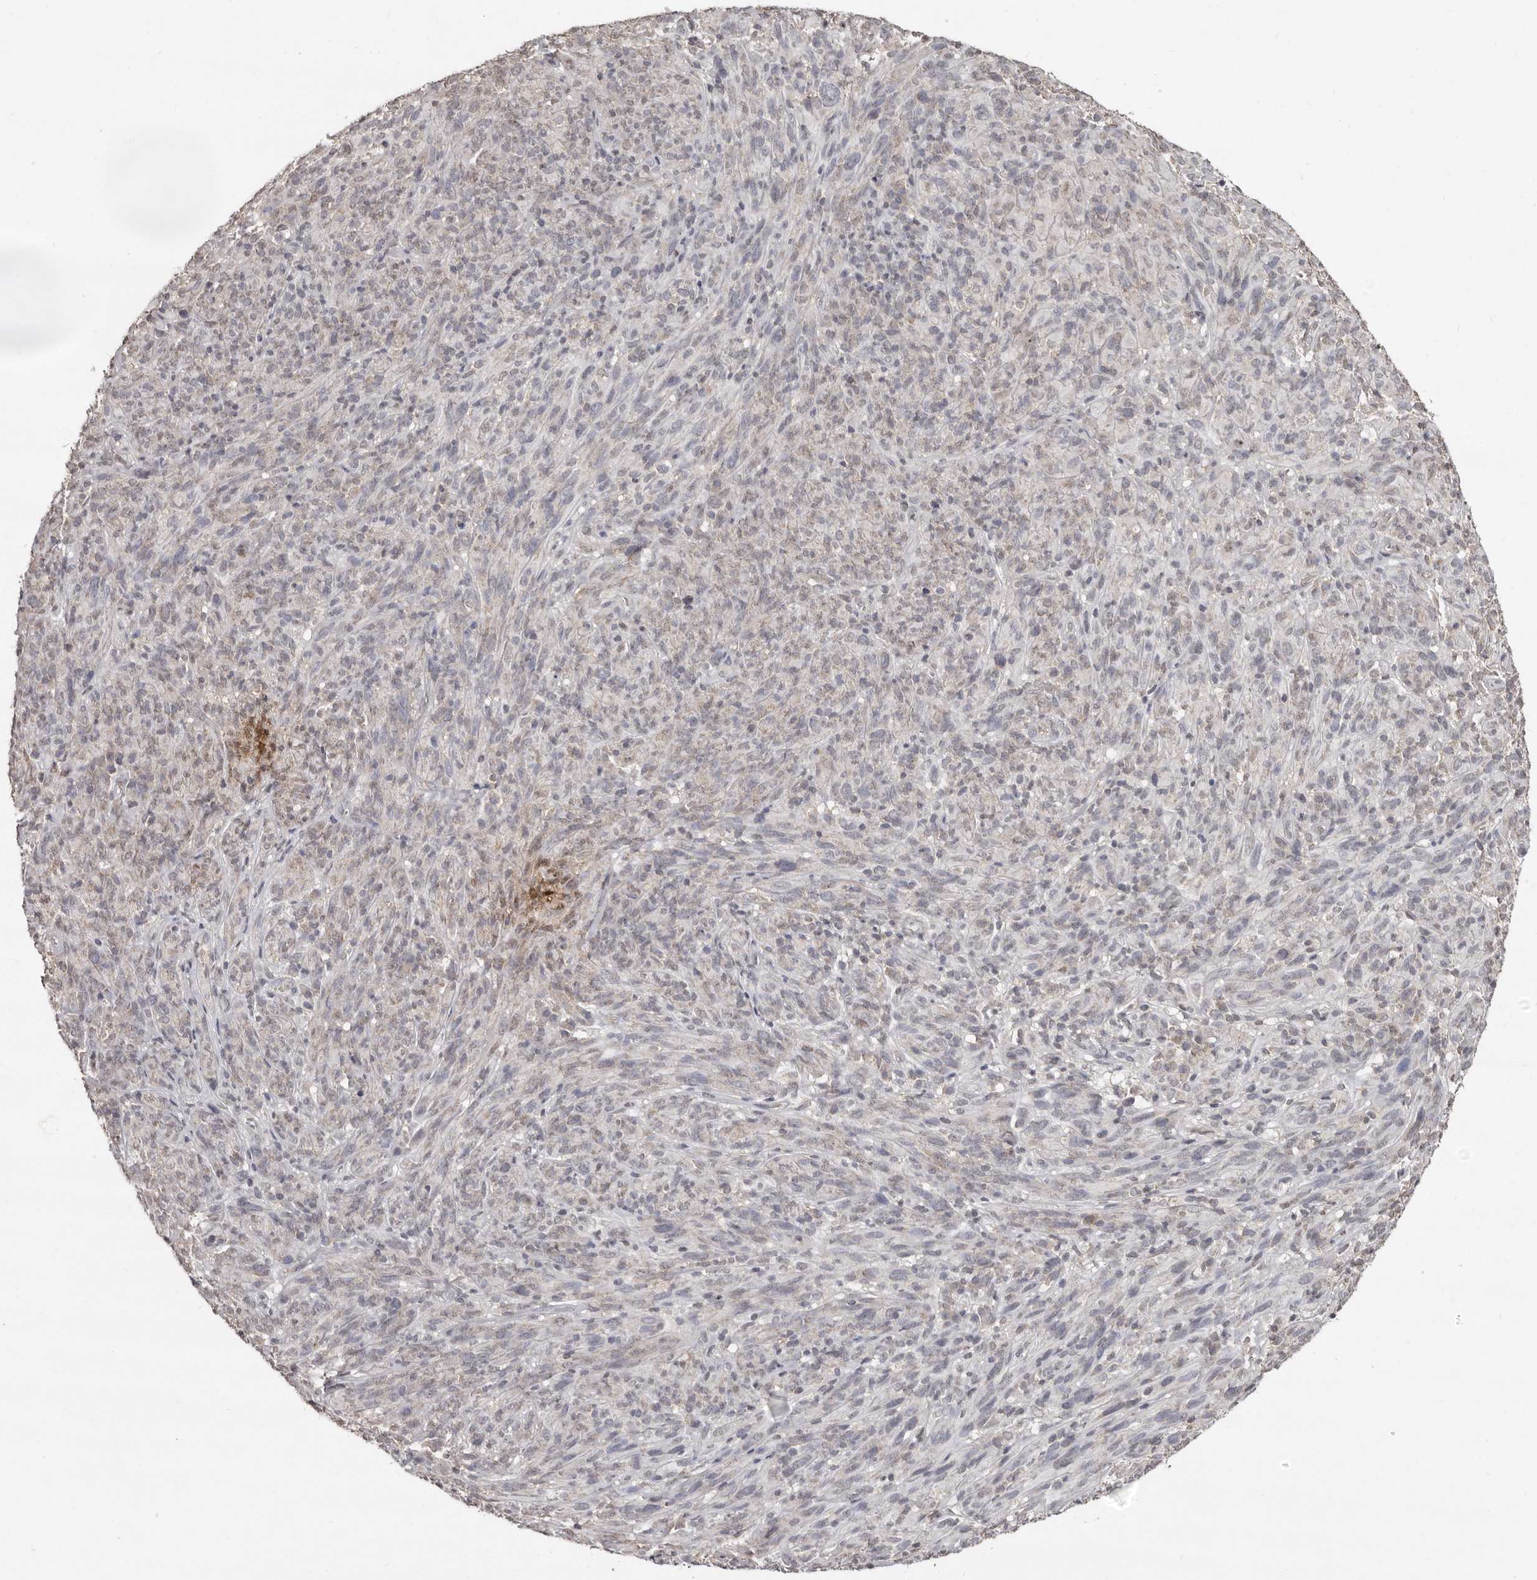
{"staining": {"intensity": "negative", "quantity": "none", "location": "none"}, "tissue": "melanoma", "cell_type": "Tumor cells", "image_type": "cancer", "snomed": [{"axis": "morphology", "description": "Malignant melanoma, NOS"}, {"axis": "topography", "description": "Skin of head"}], "caption": "A histopathology image of melanoma stained for a protein displays no brown staining in tumor cells.", "gene": "LINGO2", "patient": {"sex": "male", "age": 96}}